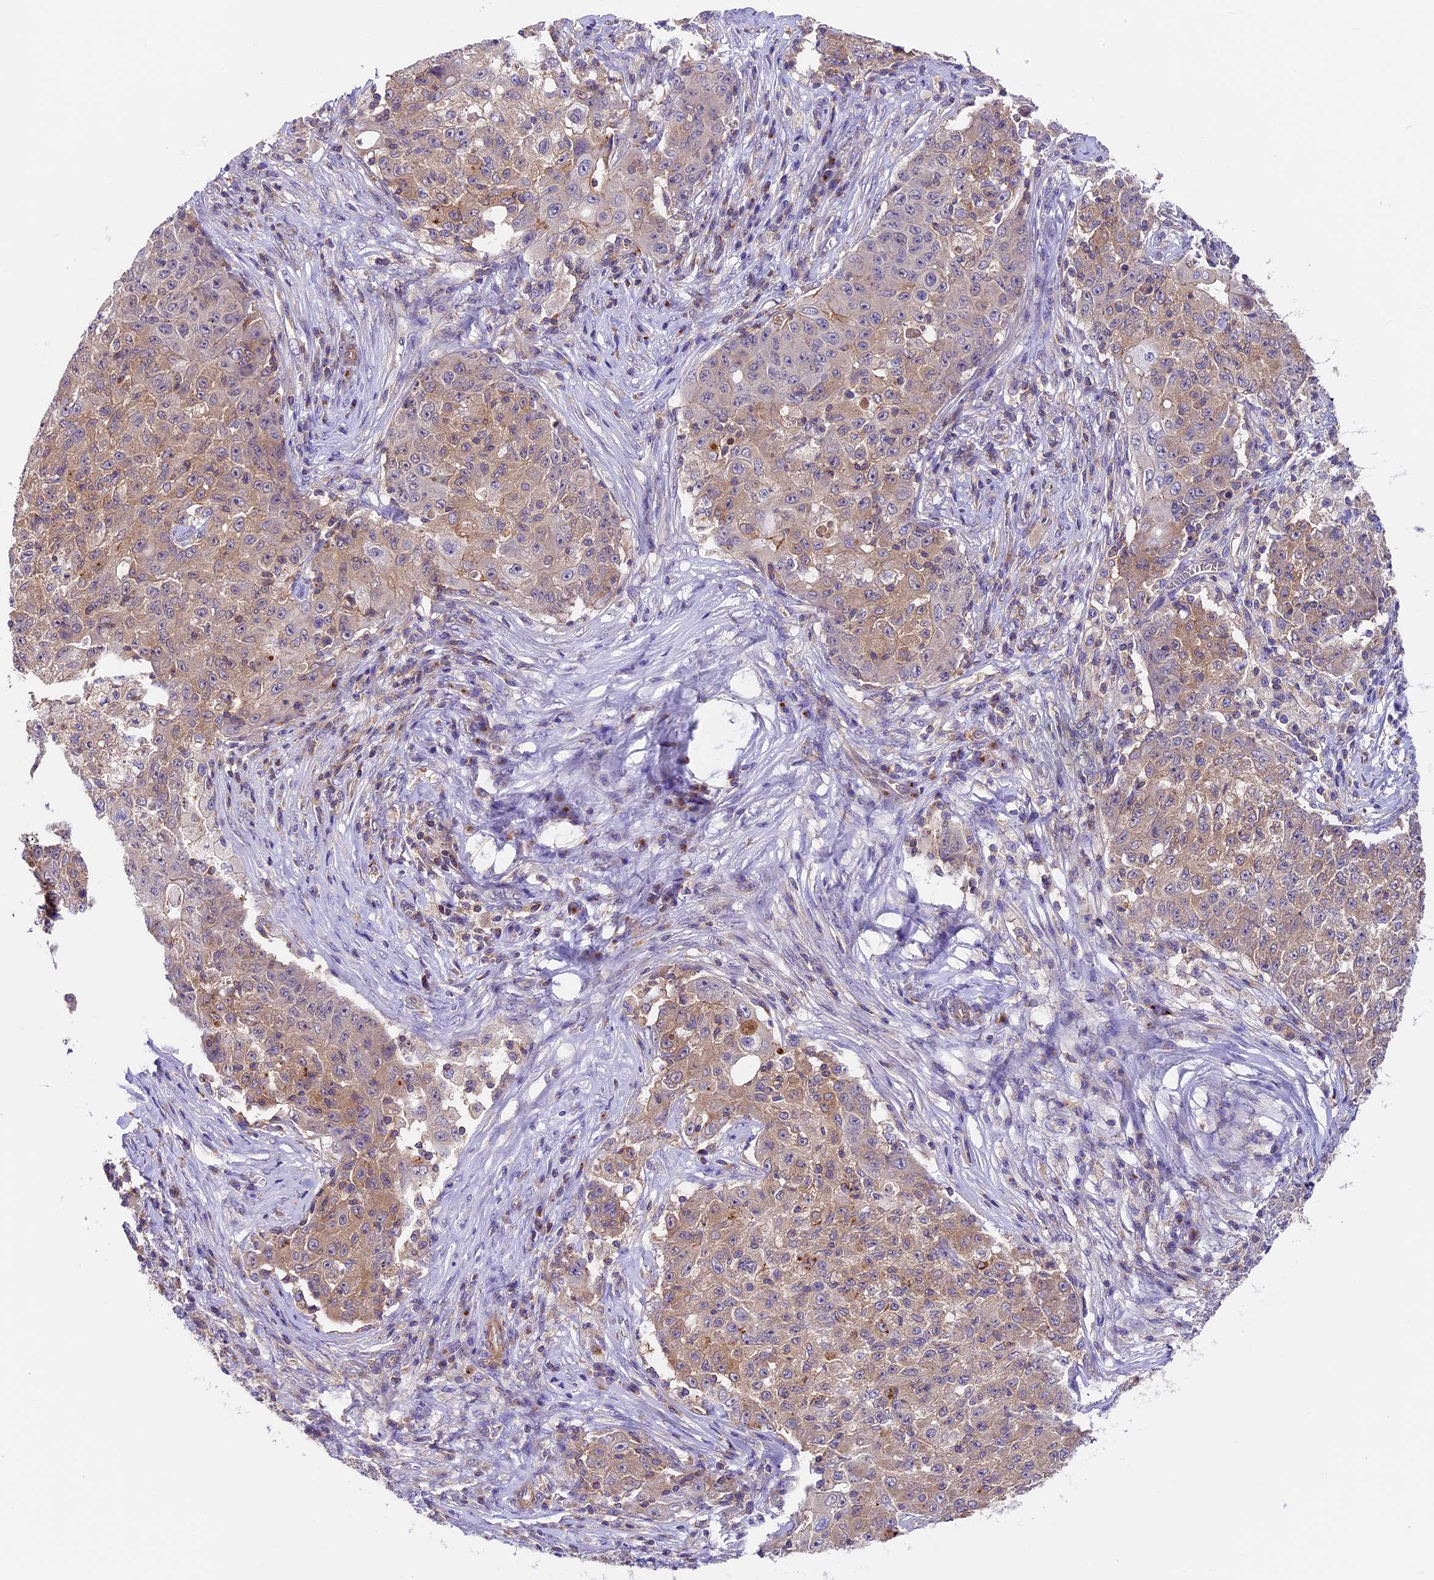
{"staining": {"intensity": "moderate", "quantity": "25%-75%", "location": "cytoplasmic/membranous"}, "tissue": "ovarian cancer", "cell_type": "Tumor cells", "image_type": "cancer", "snomed": [{"axis": "morphology", "description": "Carcinoma, endometroid"}, {"axis": "topography", "description": "Ovary"}], "caption": "Tumor cells reveal moderate cytoplasmic/membranous positivity in approximately 25%-75% of cells in ovarian endometroid carcinoma. (DAB IHC, brown staining for protein, blue staining for nuclei).", "gene": "TBC1D1", "patient": {"sex": "female", "age": 42}}